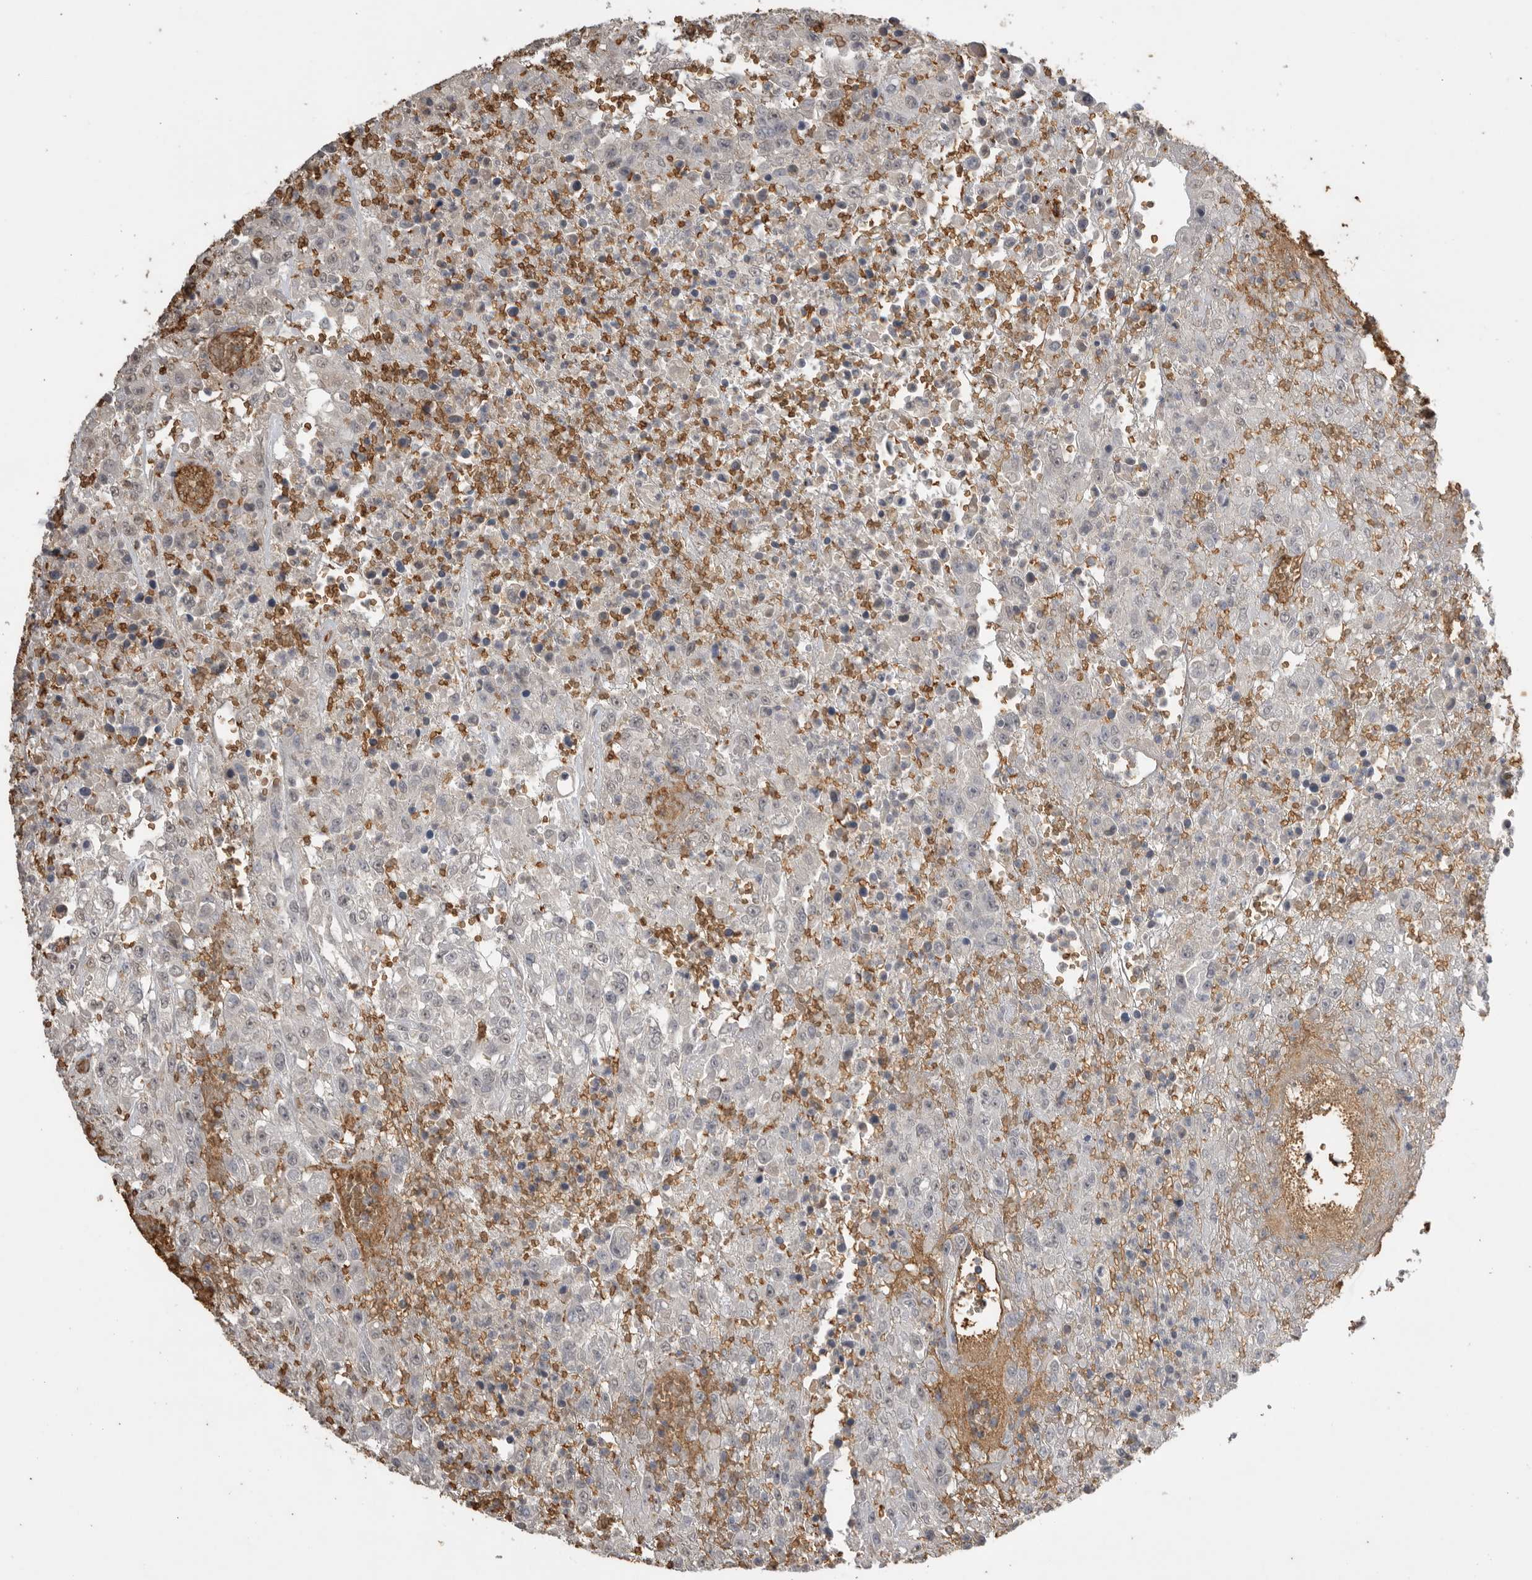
{"staining": {"intensity": "negative", "quantity": "none", "location": "none"}, "tissue": "urothelial cancer", "cell_type": "Tumor cells", "image_type": "cancer", "snomed": [{"axis": "morphology", "description": "Urothelial carcinoma, High grade"}, {"axis": "topography", "description": "Urinary bladder"}], "caption": "IHC image of urothelial carcinoma (high-grade) stained for a protein (brown), which displays no staining in tumor cells.", "gene": "IL27", "patient": {"sex": "male", "age": 46}}